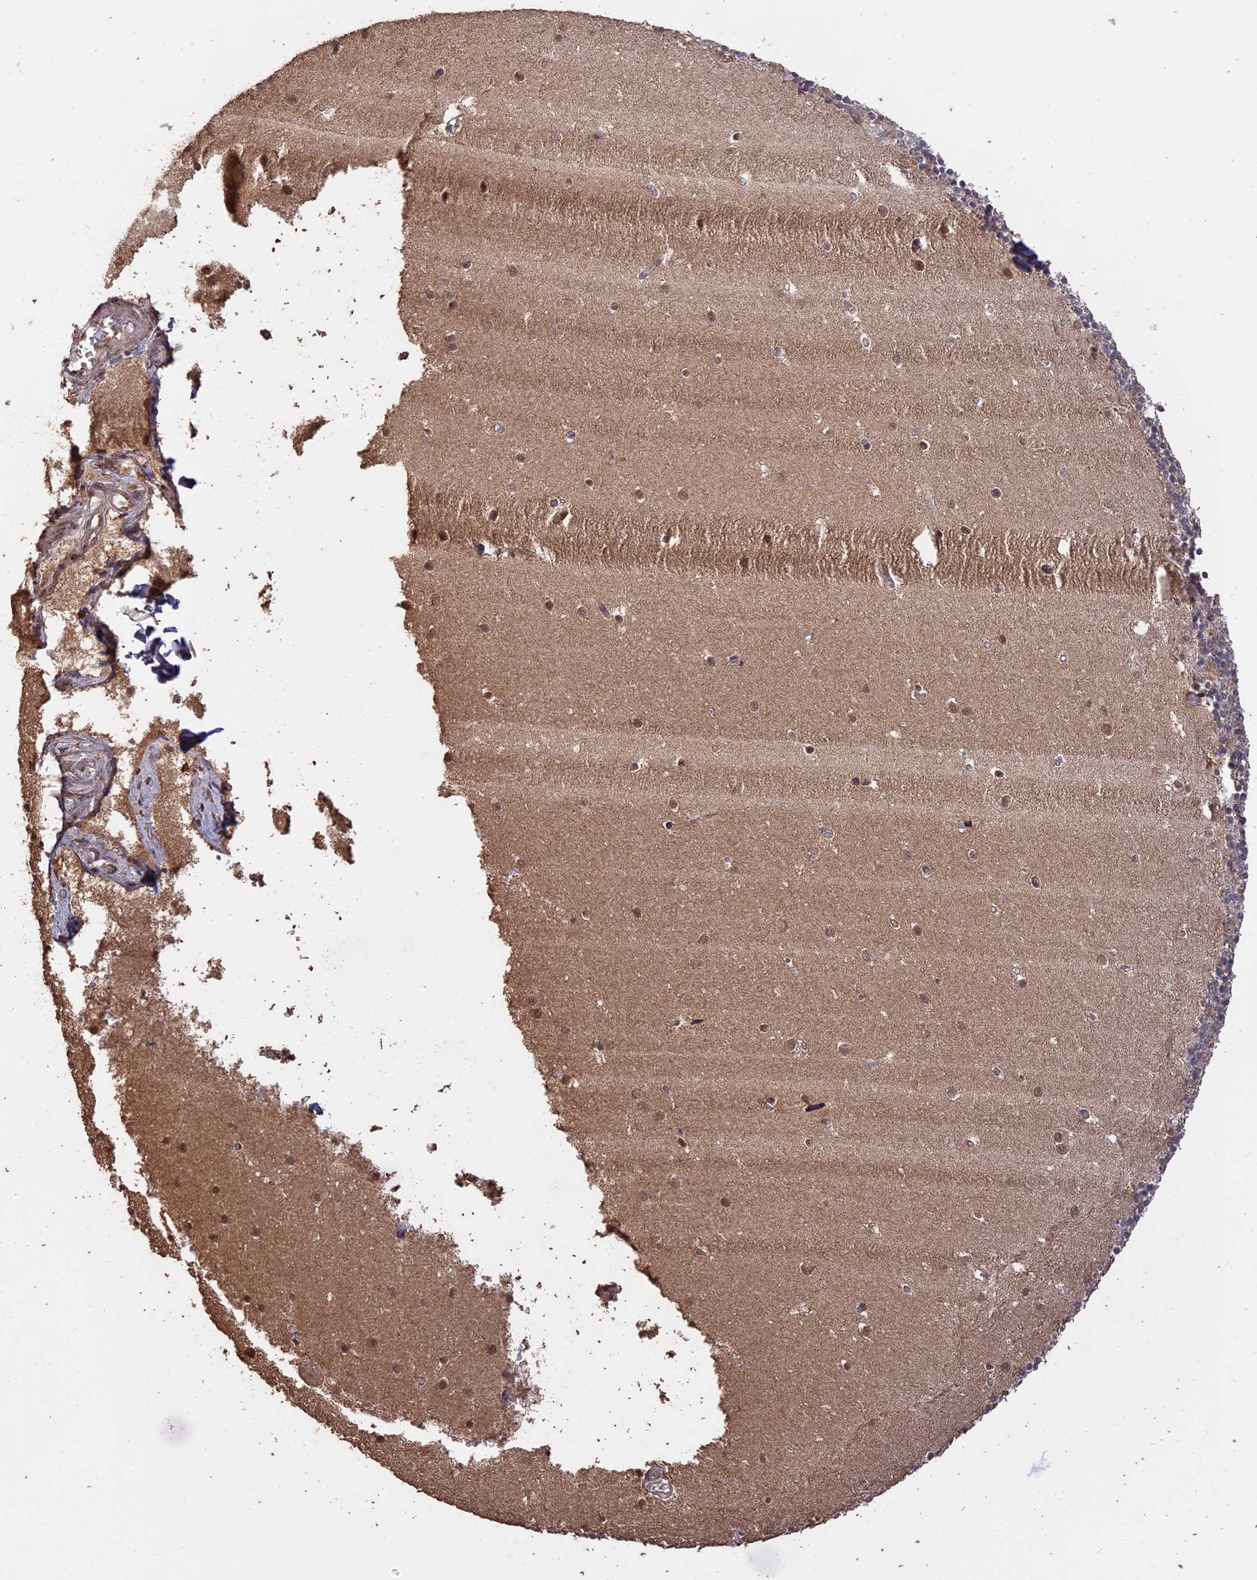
{"staining": {"intensity": "moderate", "quantity": "25%-75%", "location": "cytoplasmic/membranous,nuclear"}, "tissue": "cerebellum", "cell_type": "Cells in granular layer", "image_type": "normal", "snomed": [{"axis": "morphology", "description": "Normal tissue, NOS"}, {"axis": "topography", "description": "Cerebellum"}], "caption": "Human cerebellum stained with a brown dye demonstrates moderate cytoplasmic/membranous,nuclear positive staining in about 25%-75% of cells in granular layer.", "gene": "PSMC6", "patient": {"sex": "male", "age": 54}}